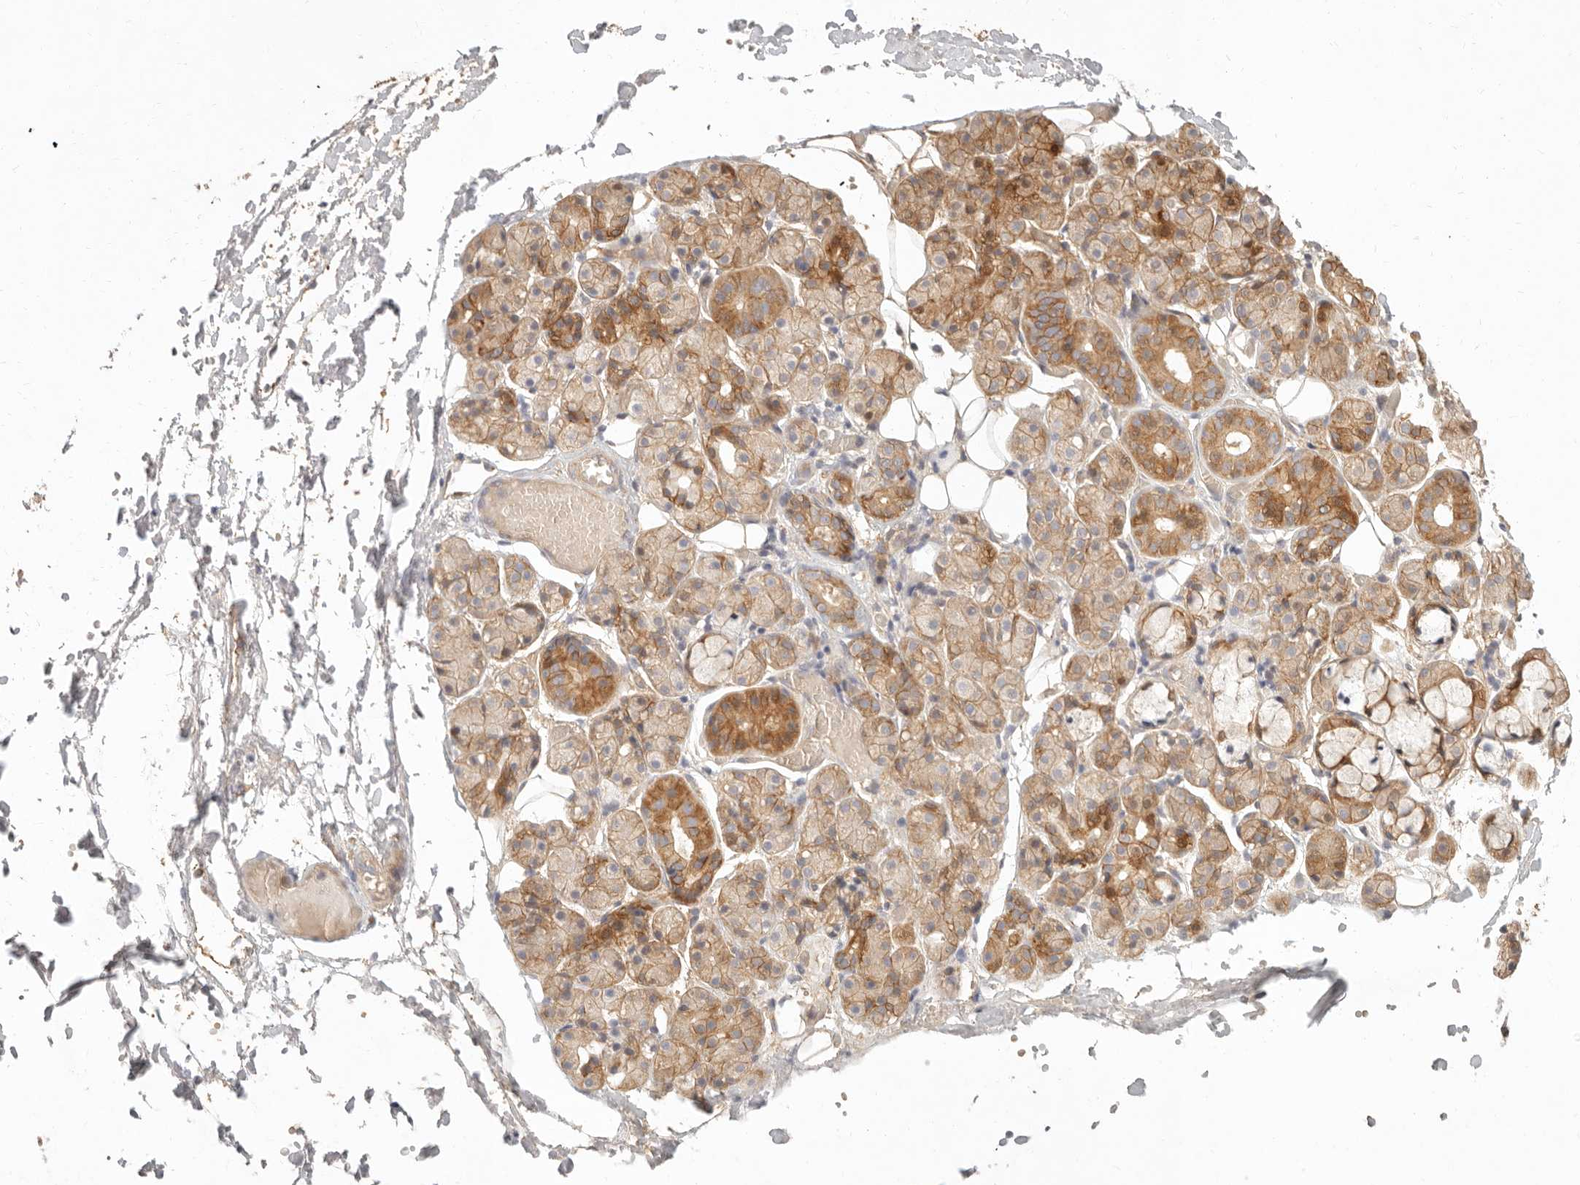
{"staining": {"intensity": "moderate", "quantity": "25%-75%", "location": "cytoplasmic/membranous"}, "tissue": "salivary gland", "cell_type": "Glandular cells", "image_type": "normal", "snomed": [{"axis": "morphology", "description": "Normal tissue, NOS"}, {"axis": "topography", "description": "Salivary gland"}], "caption": "Brown immunohistochemical staining in unremarkable salivary gland reveals moderate cytoplasmic/membranous positivity in approximately 25%-75% of glandular cells.", "gene": "PPP1R3B", "patient": {"sex": "male", "age": 63}}